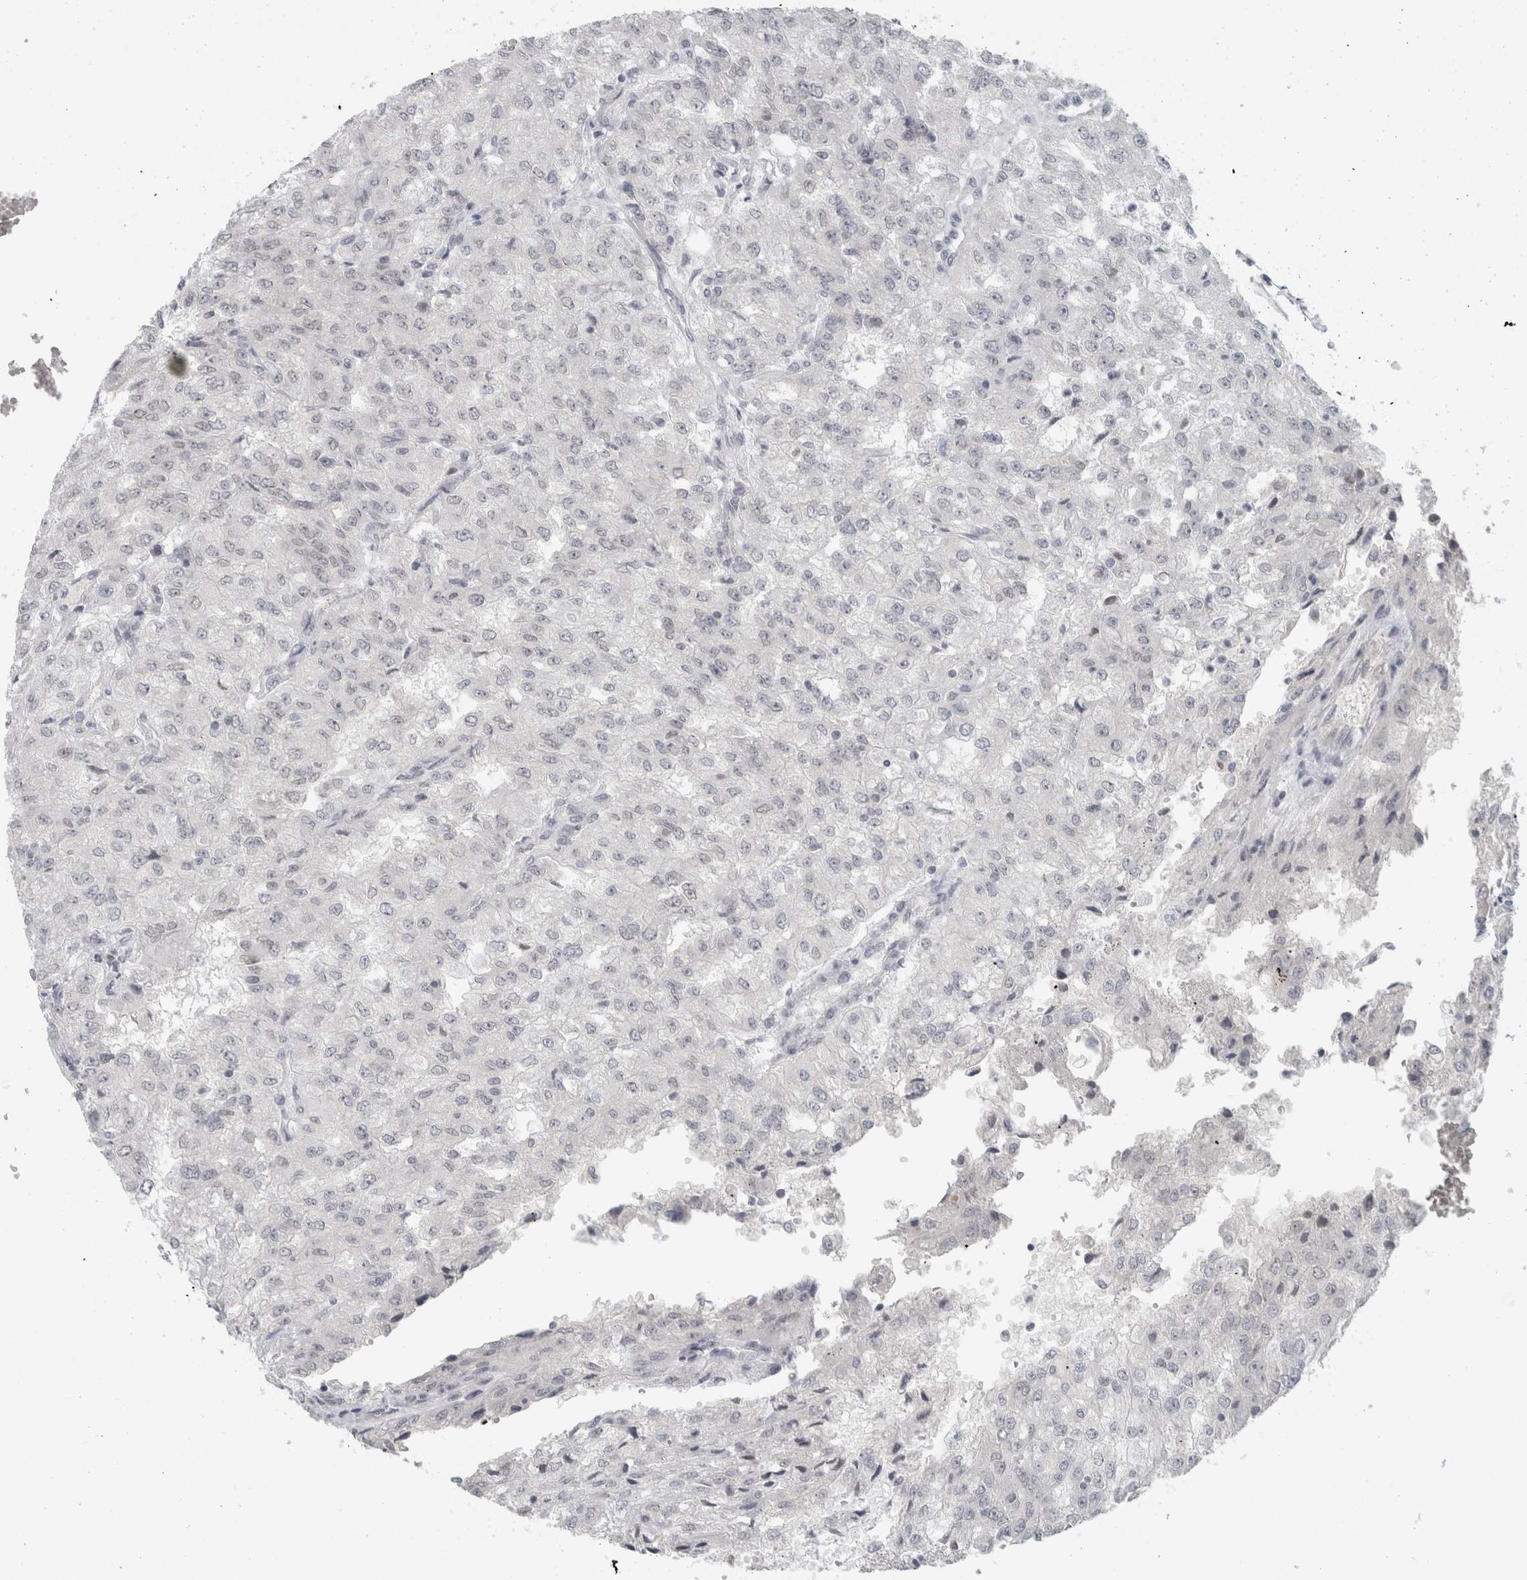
{"staining": {"intensity": "negative", "quantity": "none", "location": "none"}, "tissue": "renal cancer", "cell_type": "Tumor cells", "image_type": "cancer", "snomed": [{"axis": "morphology", "description": "Adenocarcinoma, NOS"}, {"axis": "topography", "description": "Kidney"}], "caption": "Immunohistochemistry (IHC) of human renal cancer reveals no staining in tumor cells.", "gene": "ZNF770", "patient": {"sex": "female", "age": 54}}